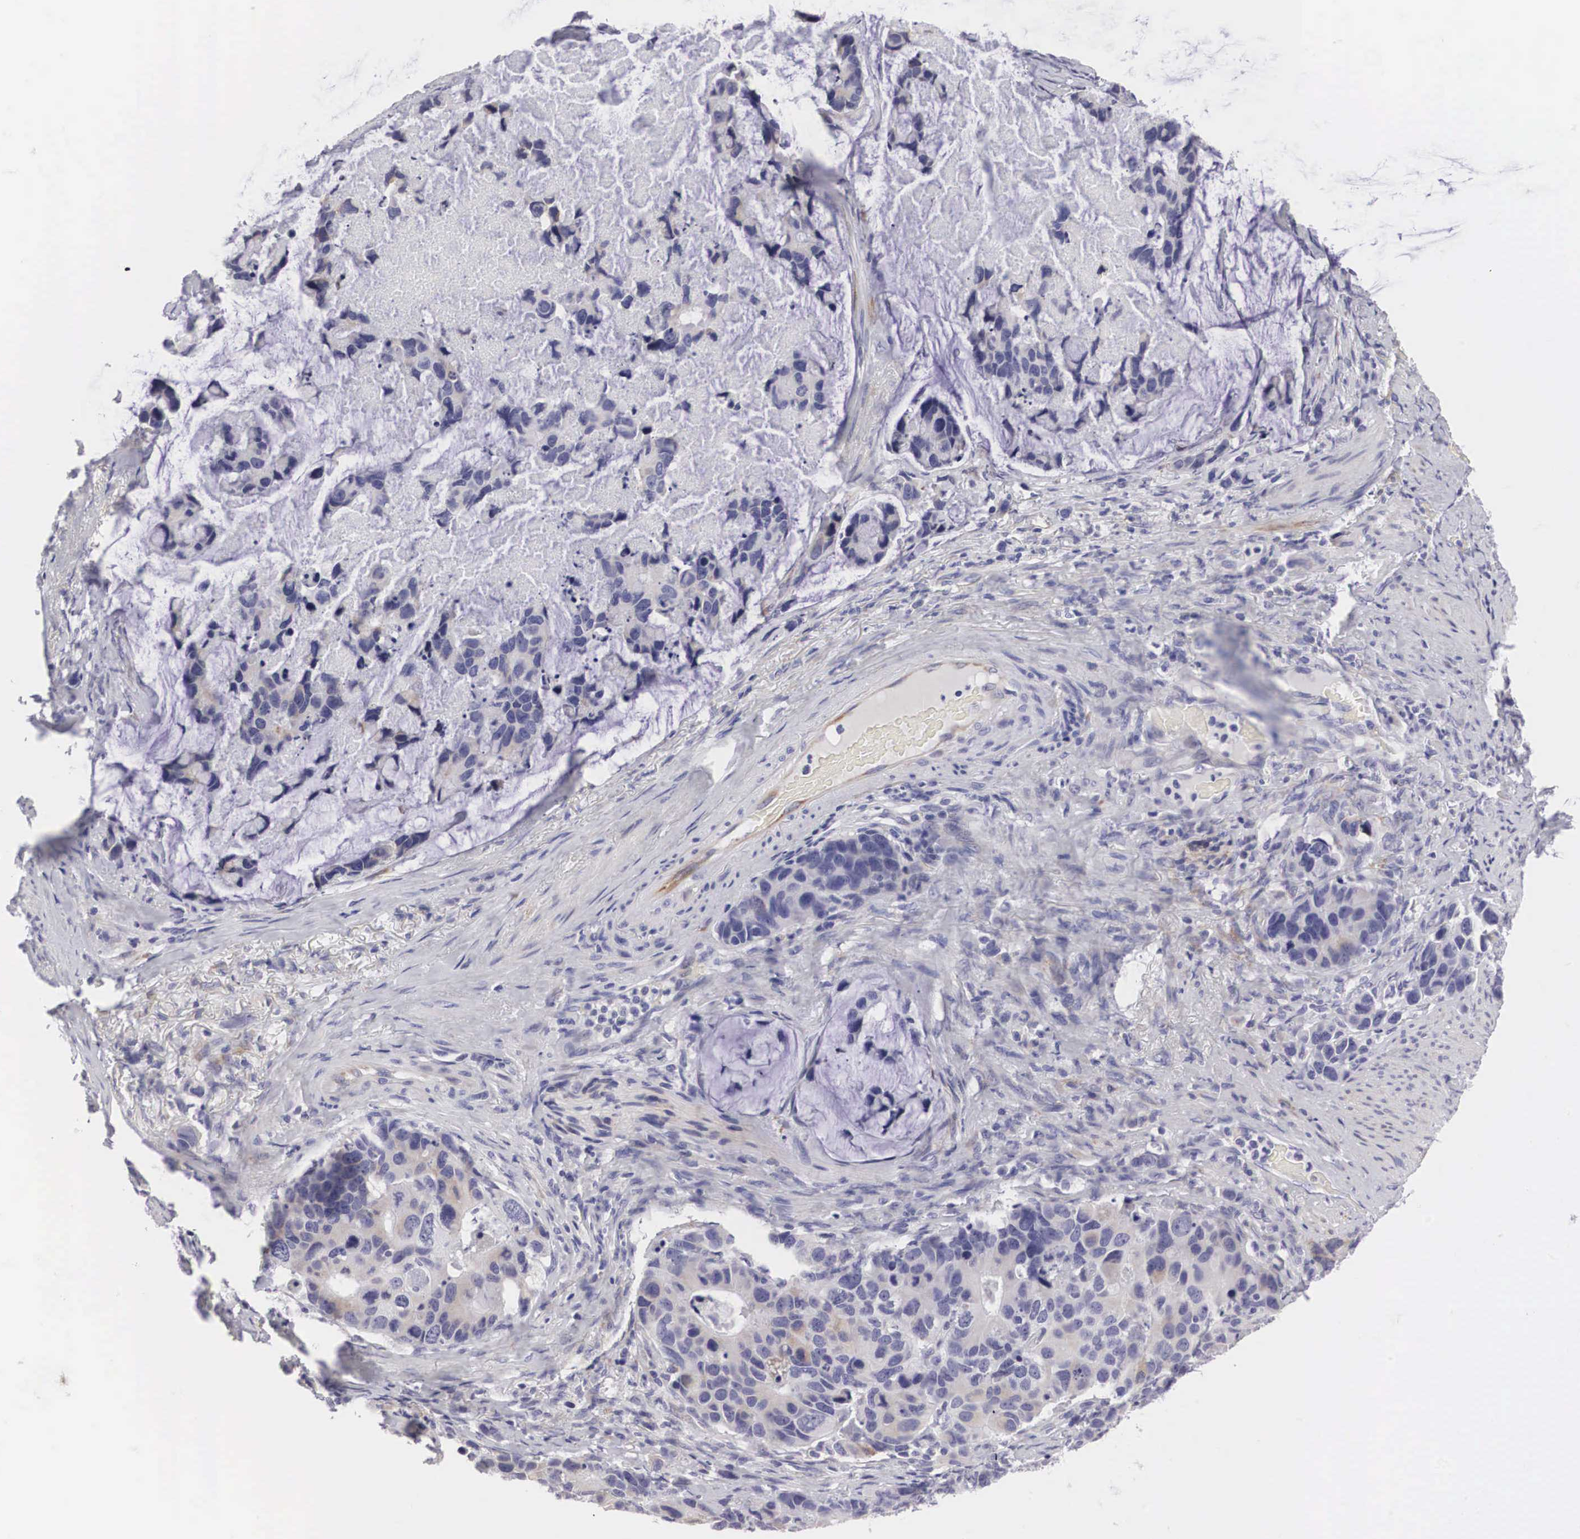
{"staining": {"intensity": "negative", "quantity": "none", "location": "none"}, "tissue": "stomach cancer", "cell_type": "Tumor cells", "image_type": "cancer", "snomed": [{"axis": "morphology", "description": "Adenocarcinoma, NOS"}, {"axis": "topography", "description": "Stomach, upper"}], "caption": "An immunohistochemistry (IHC) image of stomach cancer is shown. There is no staining in tumor cells of stomach cancer.", "gene": "ARMCX3", "patient": {"sex": "male", "age": 71}}